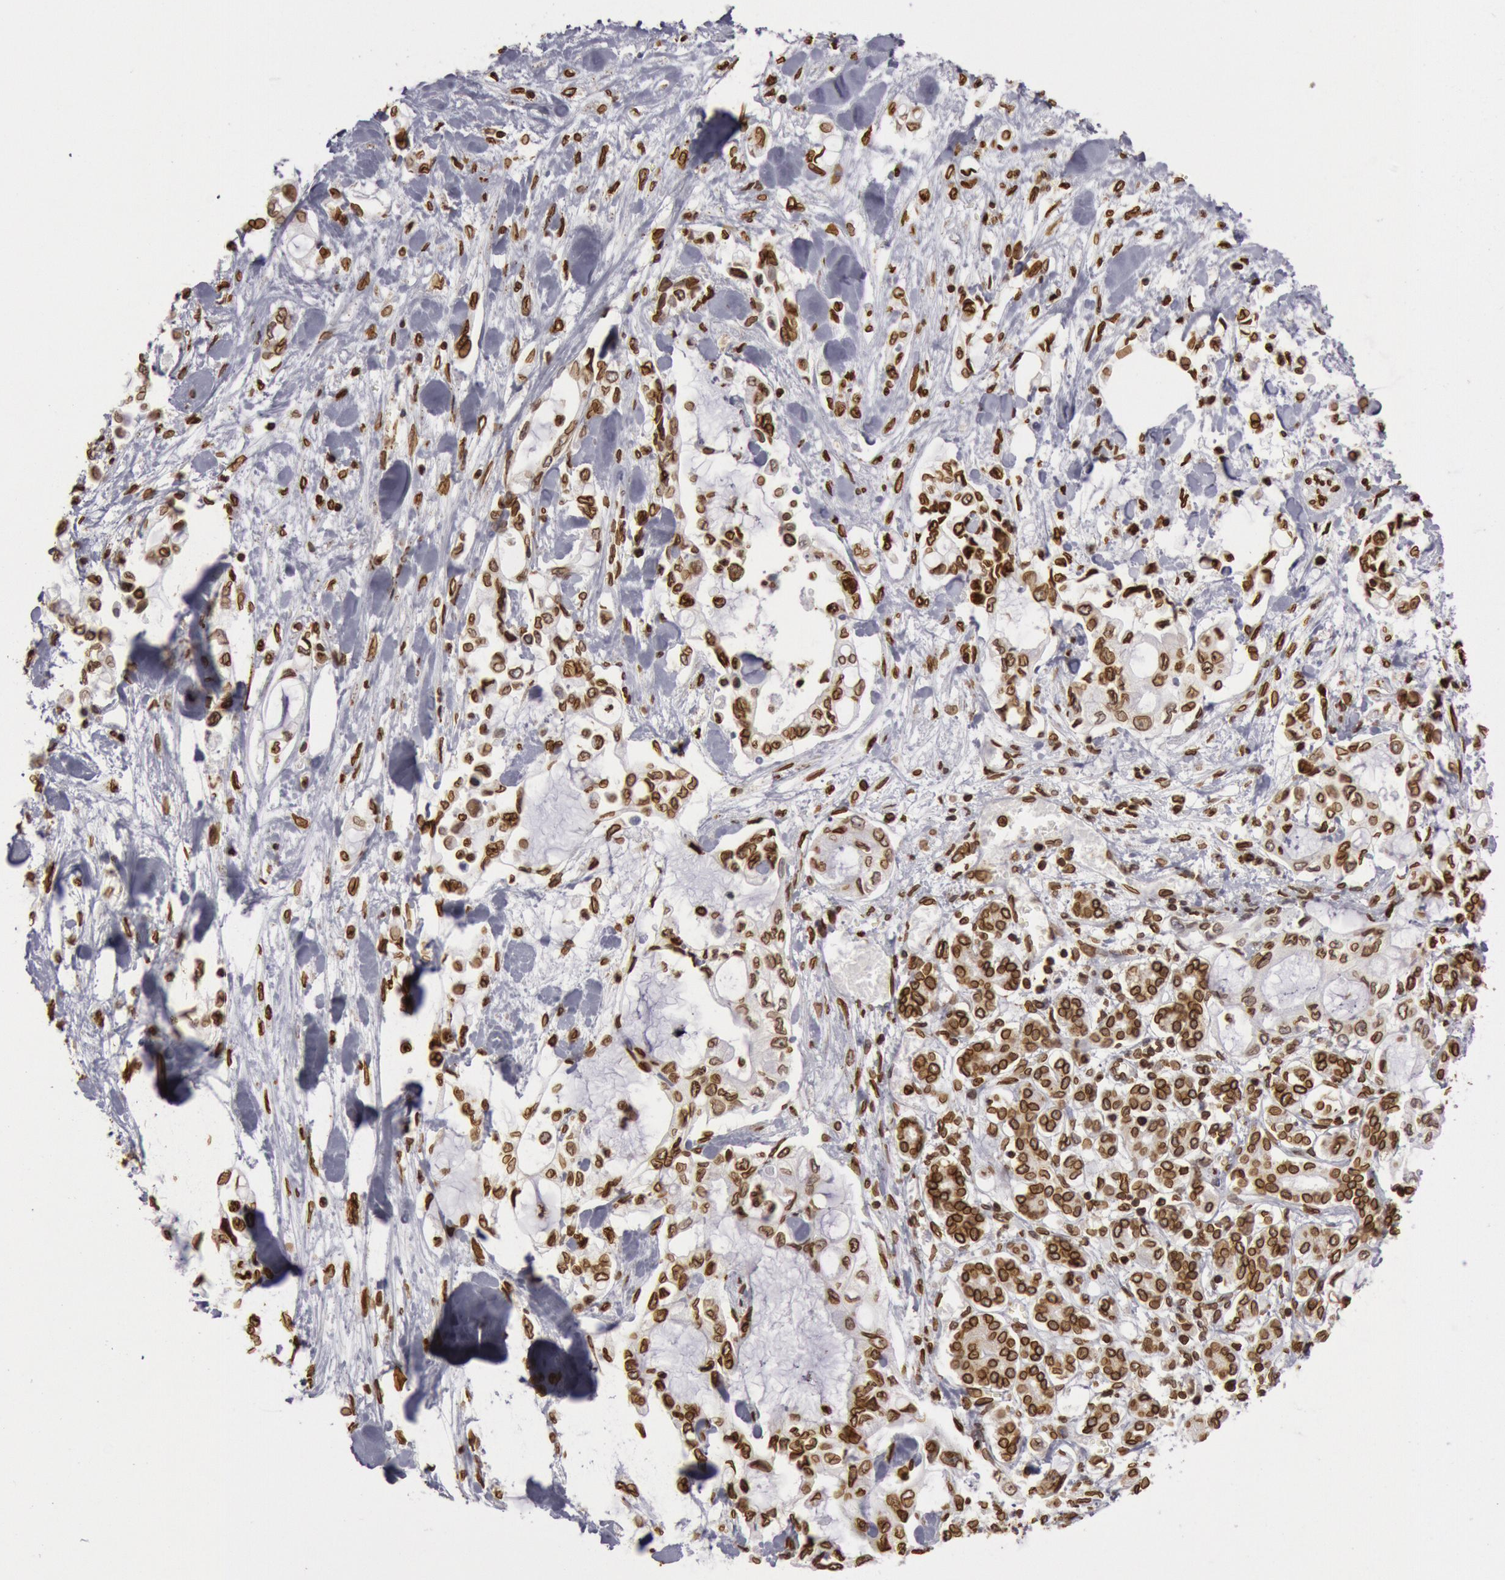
{"staining": {"intensity": "strong", "quantity": ">75%", "location": "cytoplasmic/membranous,nuclear"}, "tissue": "pancreatic cancer", "cell_type": "Tumor cells", "image_type": "cancer", "snomed": [{"axis": "morphology", "description": "Adenocarcinoma, NOS"}, {"axis": "topography", "description": "Pancreas"}], "caption": "Strong cytoplasmic/membranous and nuclear staining for a protein is present in about >75% of tumor cells of pancreatic cancer (adenocarcinoma) using immunohistochemistry.", "gene": "SUN2", "patient": {"sex": "female", "age": 70}}